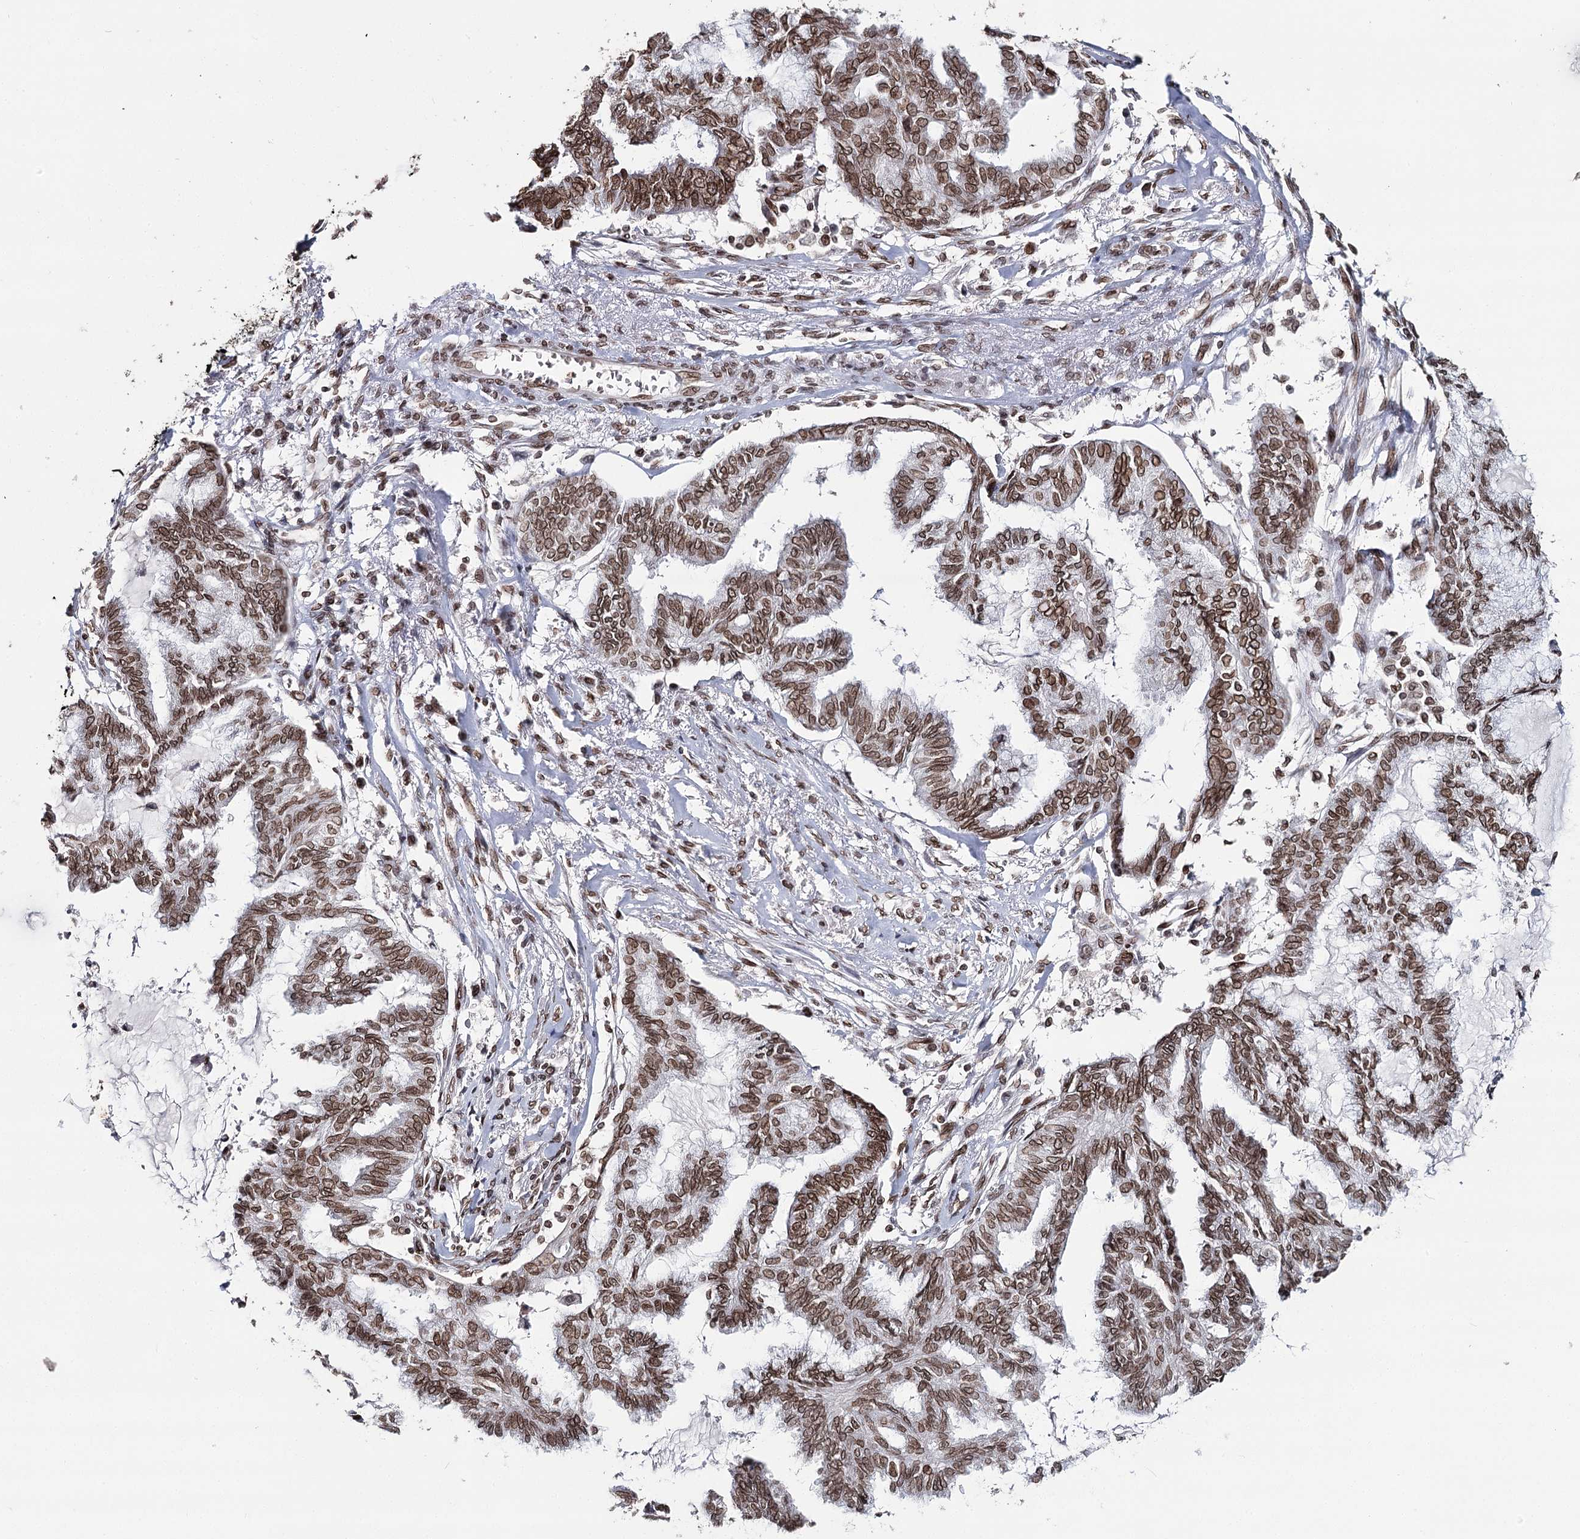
{"staining": {"intensity": "moderate", "quantity": ">75%", "location": "cytoplasmic/membranous,nuclear"}, "tissue": "endometrial cancer", "cell_type": "Tumor cells", "image_type": "cancer", "snomed": [{"axis": "morphology", "description": "Adenocarcinoma, NOS"}, {"axis": "topography", "description": "Endometrium"}], "caption": "Immunohistochemical staining of human endometrial cancer (adenocarcinoma) exhibits moderate cytoplasmic/membranous and nuclear protein expression in approximately >75% of tumor cells. Immunohistochemistry stains the protein in brown and the nuclei are stained blue.", "gene": "KIAA0930", "patient": {"sex": "female", "age": 86}}